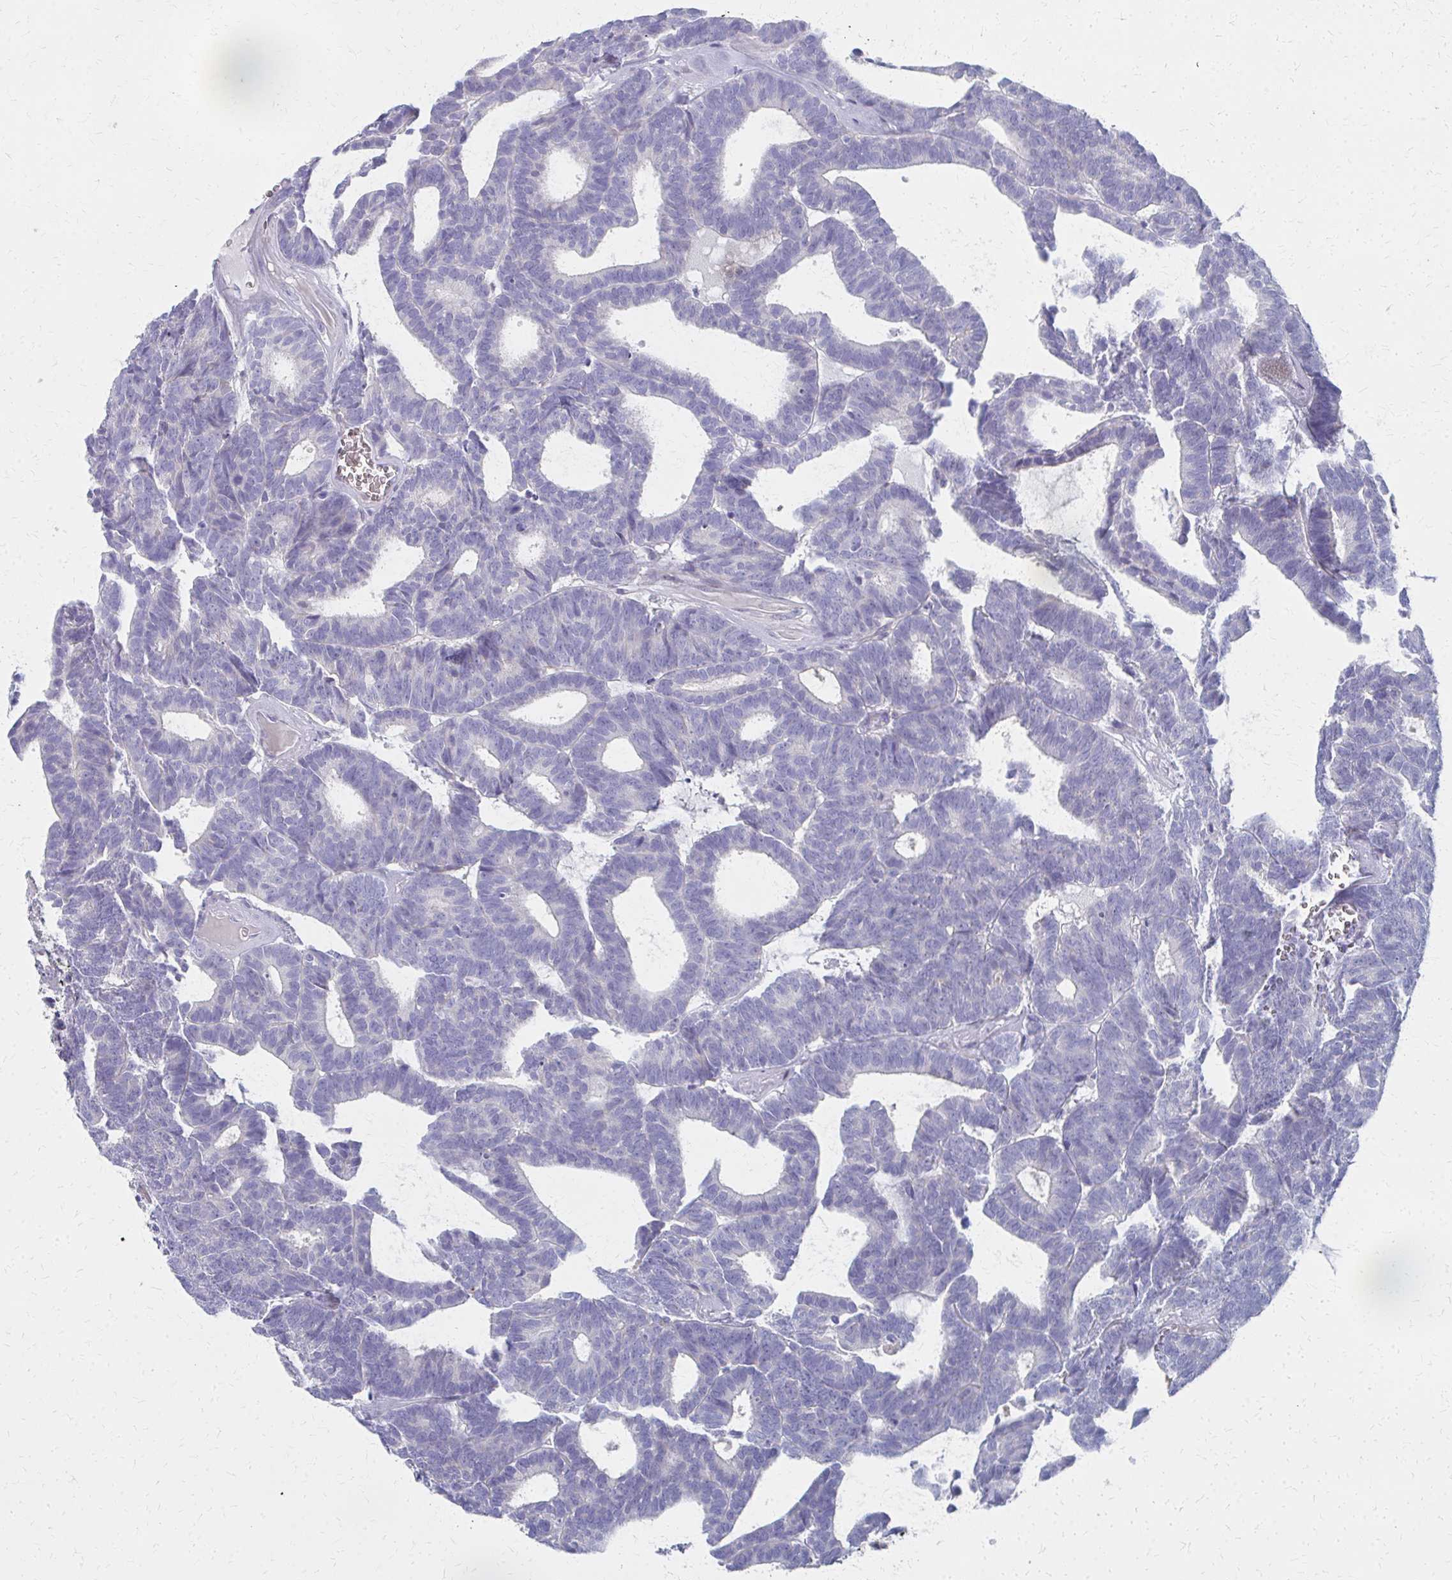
{"staining": {"intensity": "negative", "quantity": "none", "location": "none"}, "tissue": "head and neck cancer", "cell_type": "Tumor cells", "image_type": "cancer", "snomed": [{"axis": "morphology", "description": "Adenocarcinoma, NOS"}, {"axis": "topography", "description": "Head-Neck"}], "caption": "Tumor cells are negative for brown protein staining in adenocarcinoma (head and neck).", "gene": "MS4A2", "patient": {"sex": "female", "age": 81}}